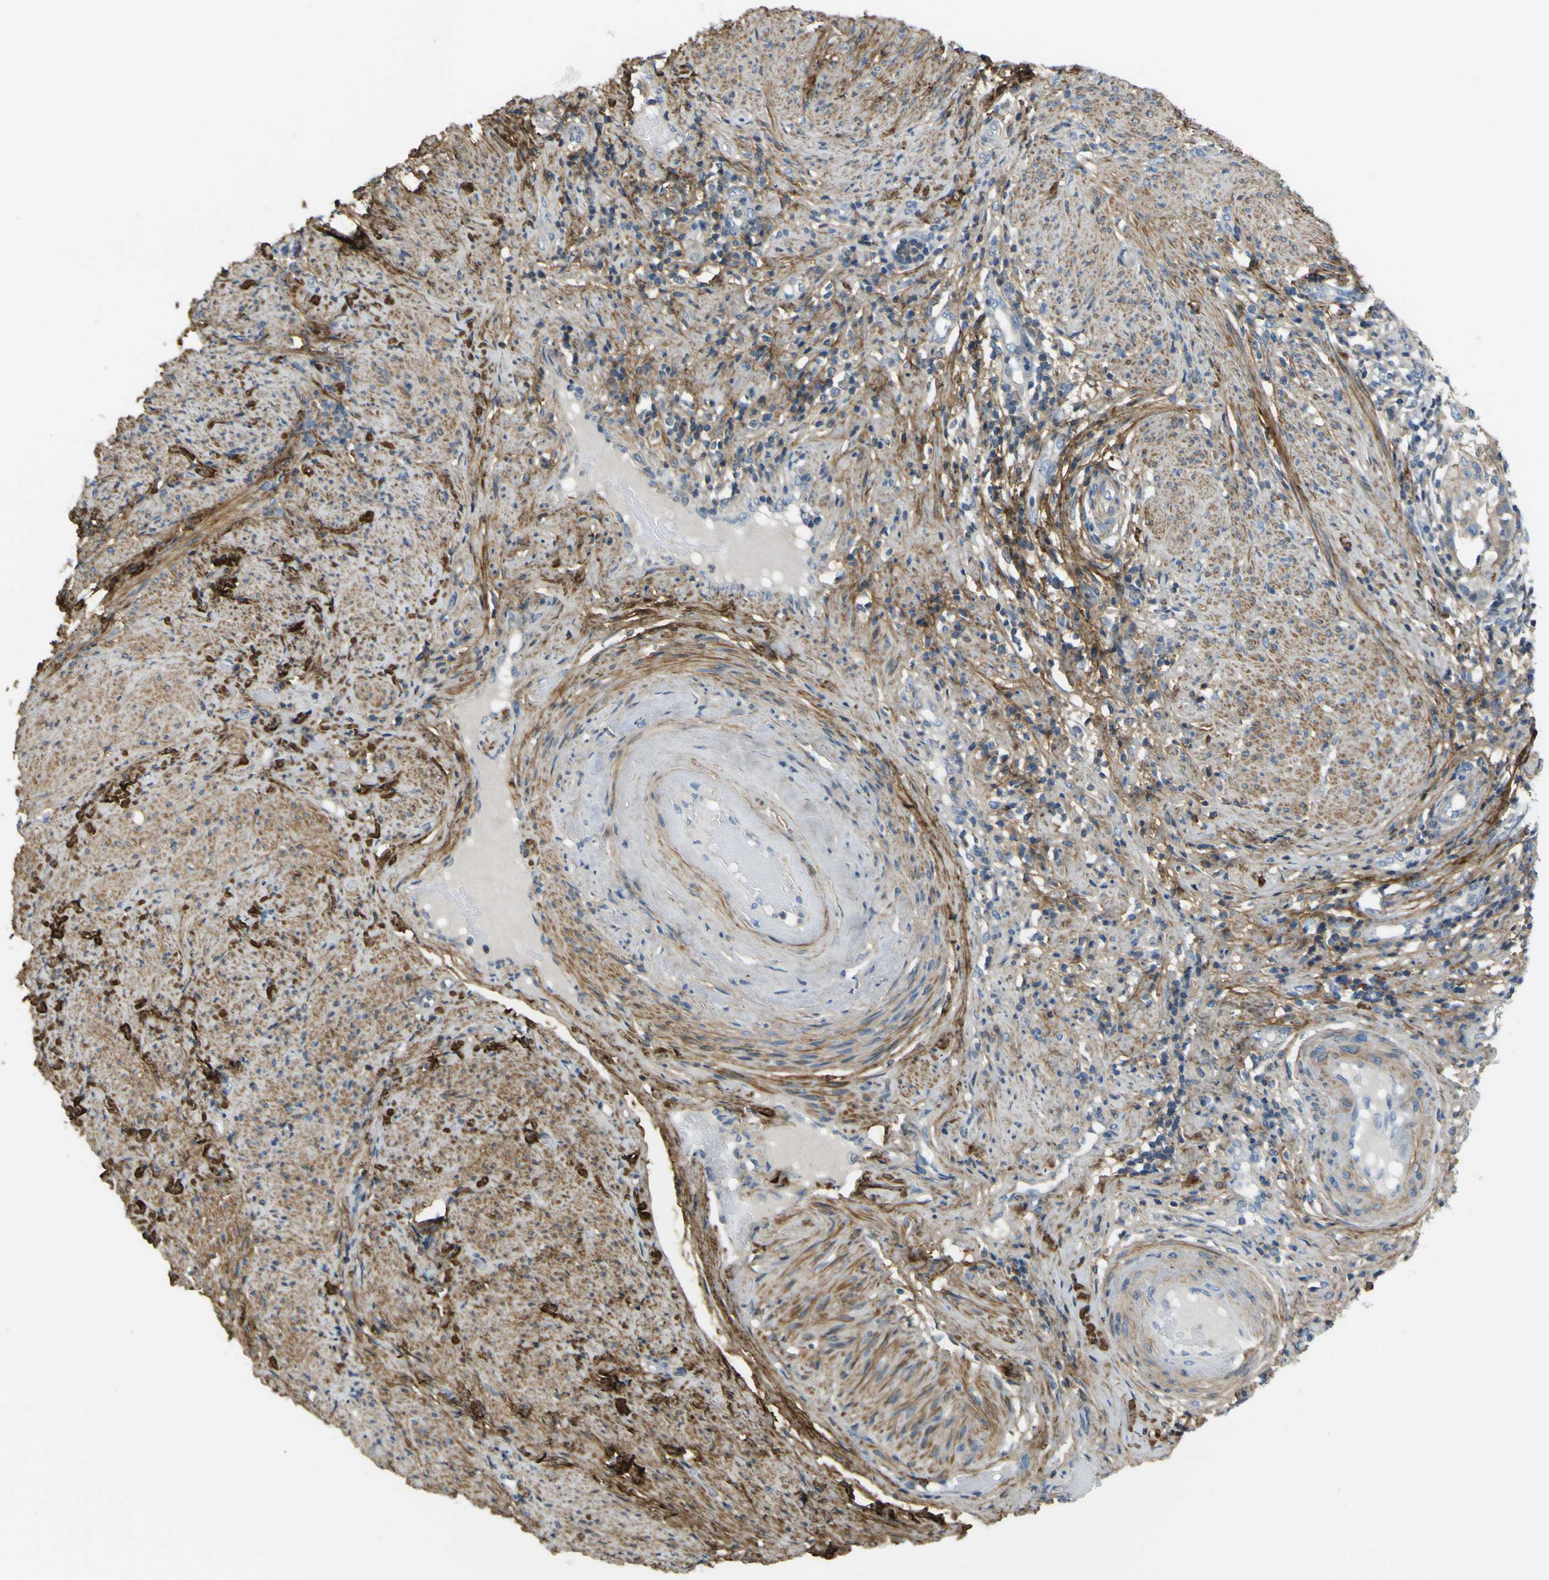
{"staining": {"intensity": "weak", "quantity": "<25%", "location": "cytoplasmic/membranous"}, "tissue": "endometrial cancer", "cell_type": "Tumor cells", "image_type": "cancer", "snomed": [{"axis": "morphology", "description": "Adenocarcinoma, NOS"}, {"axis": "topography", "description": "Endometrium"}], "caption": "IHC photomicrograph of neoplastic tissue: human endometrial cancer (adenocarcinoma) stained with DAB (3,3'-diaminobenzidine) shows no significant protein expression in tumor cells.", "gene": "OGN", "patient": {"sex": "female", "age": 85}}